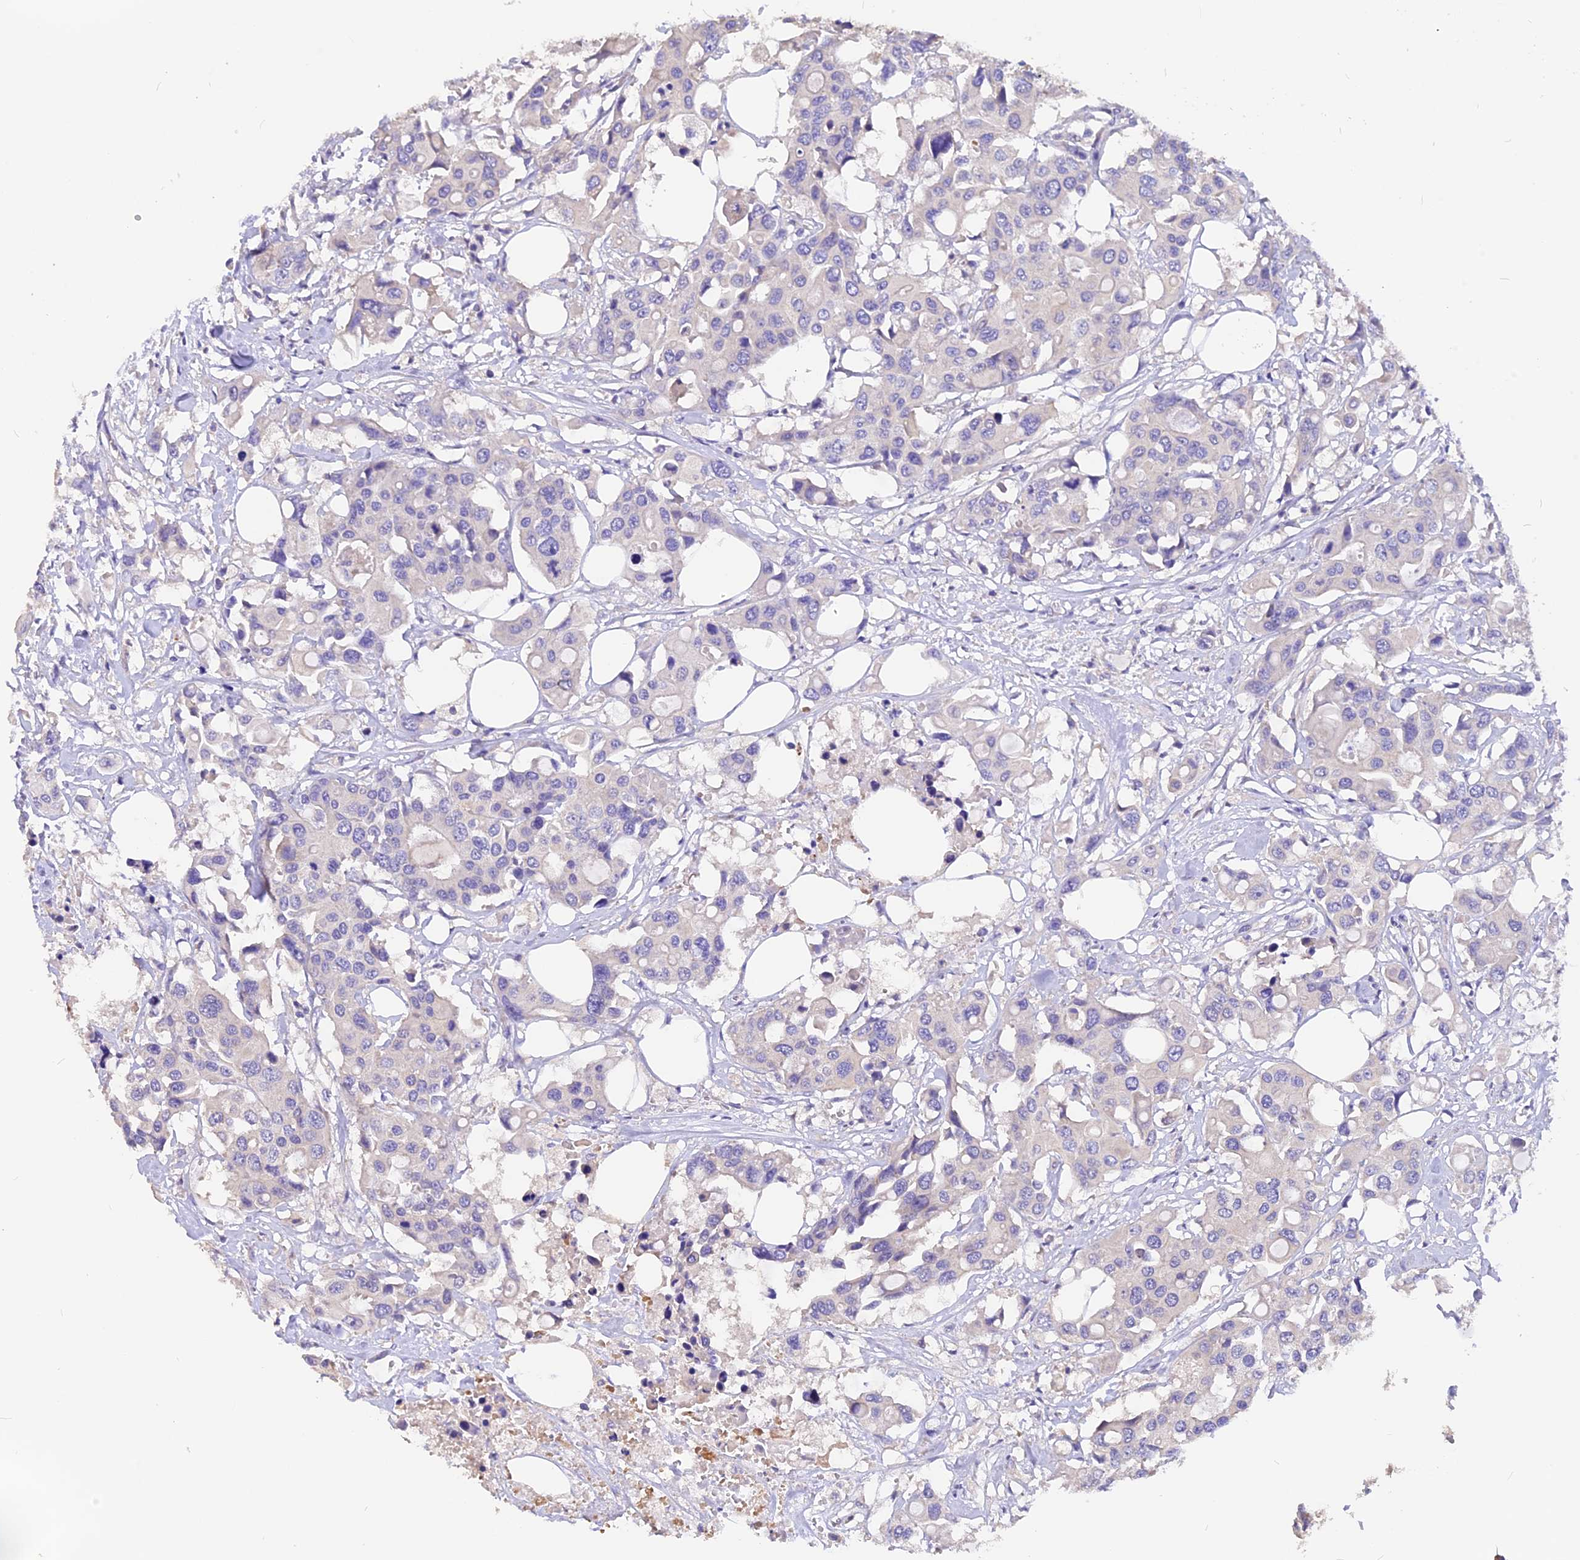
{"staining": {"intensity": "negative", "quantity": "none", "location": "none"}, "tissue": "colorectal cancer", "cell_type": "Tumor cells", "image_type": "cancer", "snomed": [{"axis": "morphology", "description": "Adenocarcinoma, NOS"}, {"axis": "topography", "description": "Colon"}], "caption": "Immunohistochemical staining of colorectal cancer (adenocarcinoma) exhibits no significant expression in tumor cells.", "gene": "AP3B2", "patient": {"sex": "male", "age": 77}}